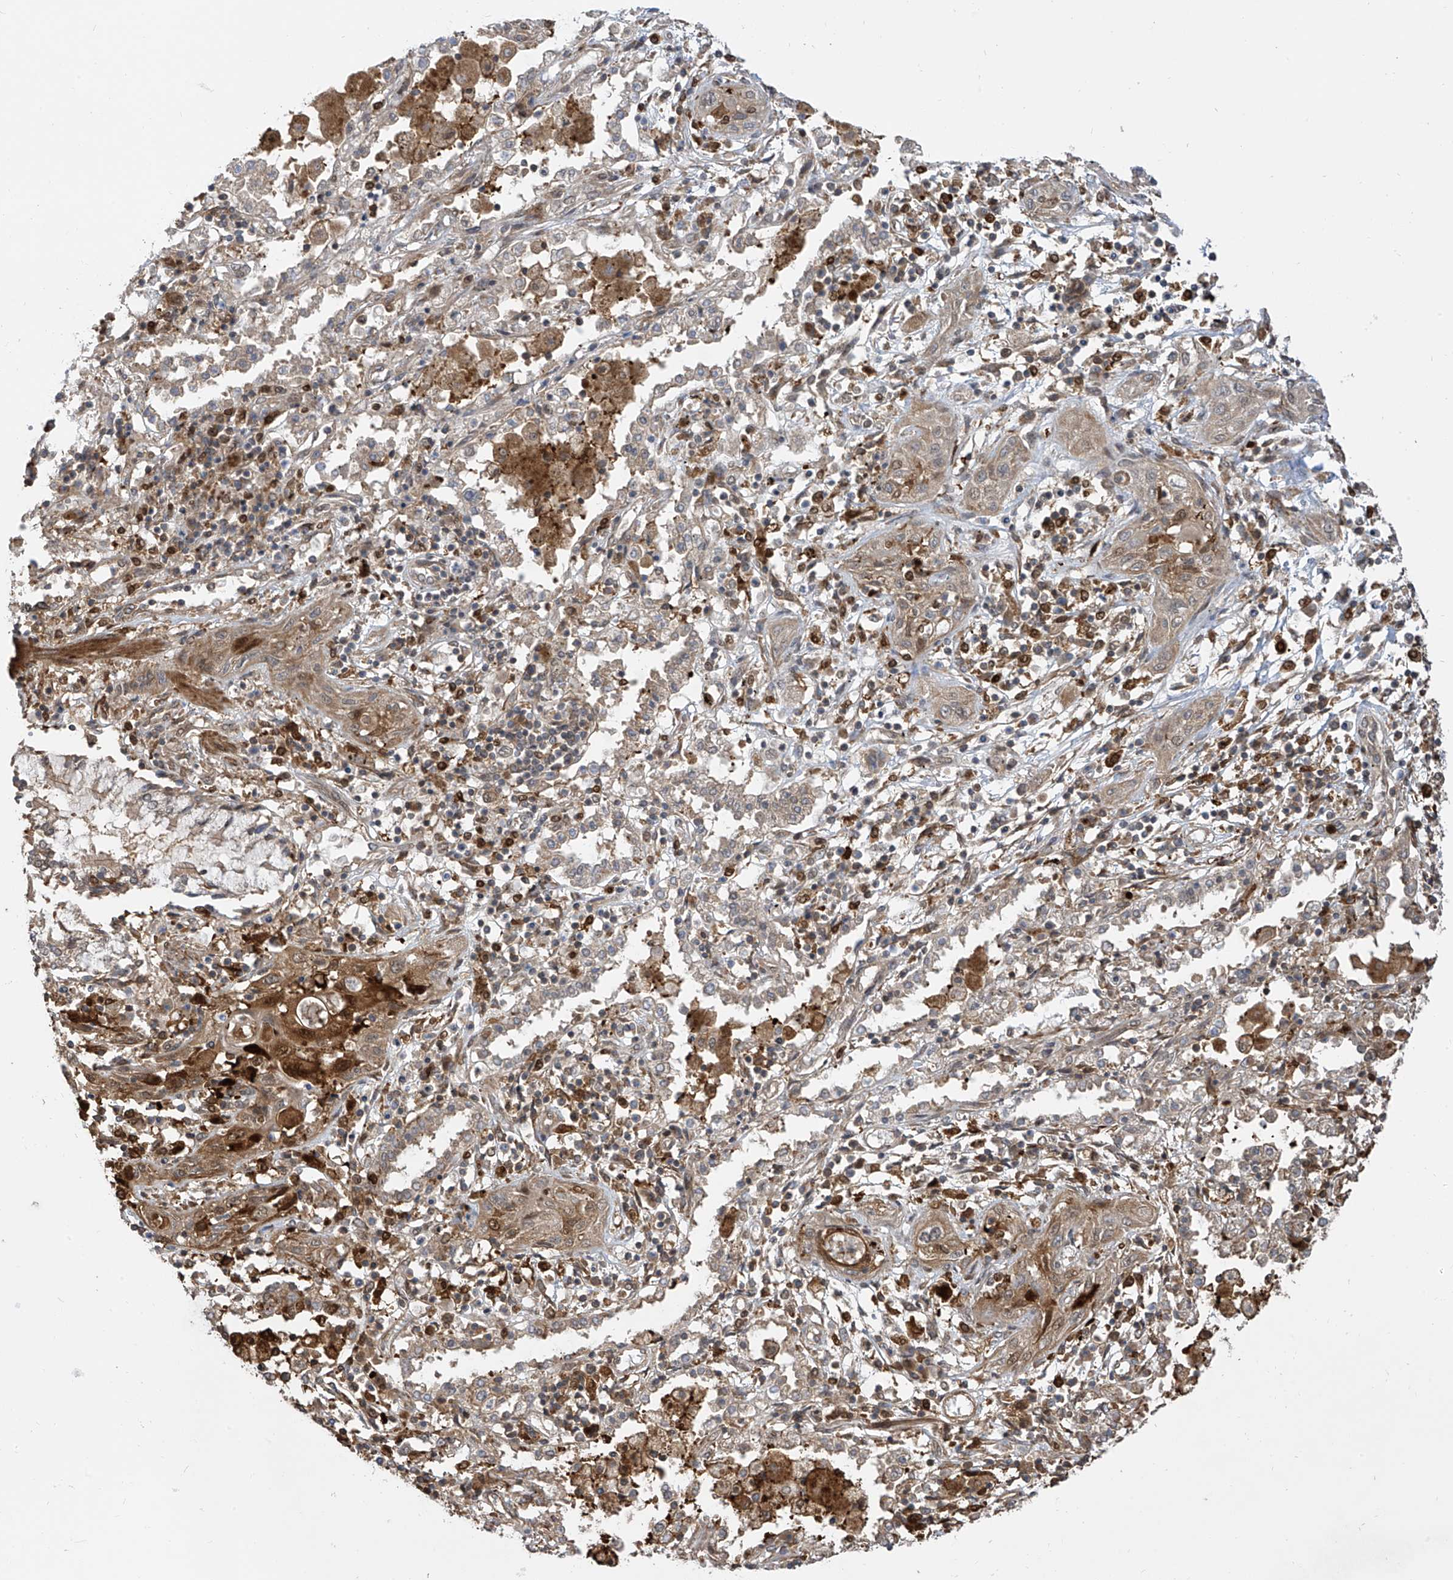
{"staining": {"intensity": "weak", "quantity": ">75%", "location": "cytoplasmic/membranous"}, "tissue": "lung cancer", "cell_type": "Tumor cells", "image_type": "cancer", "snomed": [{"axis": "morphology", "description": "Squamous cell carcinoma, NOS"}, {"axis": "topography", "description": "Lung"}], "caption": "Immunohistochemistry (IHC) (DAB) staining of lung squamous cell carcinoma reveals weak cytoplasmic/membranous protein staining in about >75% of tumor cells. (brown staining indicates protein expression, while blue staining denotes nuclei).", "gene": "ATAD2B", "patient": {"sex": "female", "age": 47}}